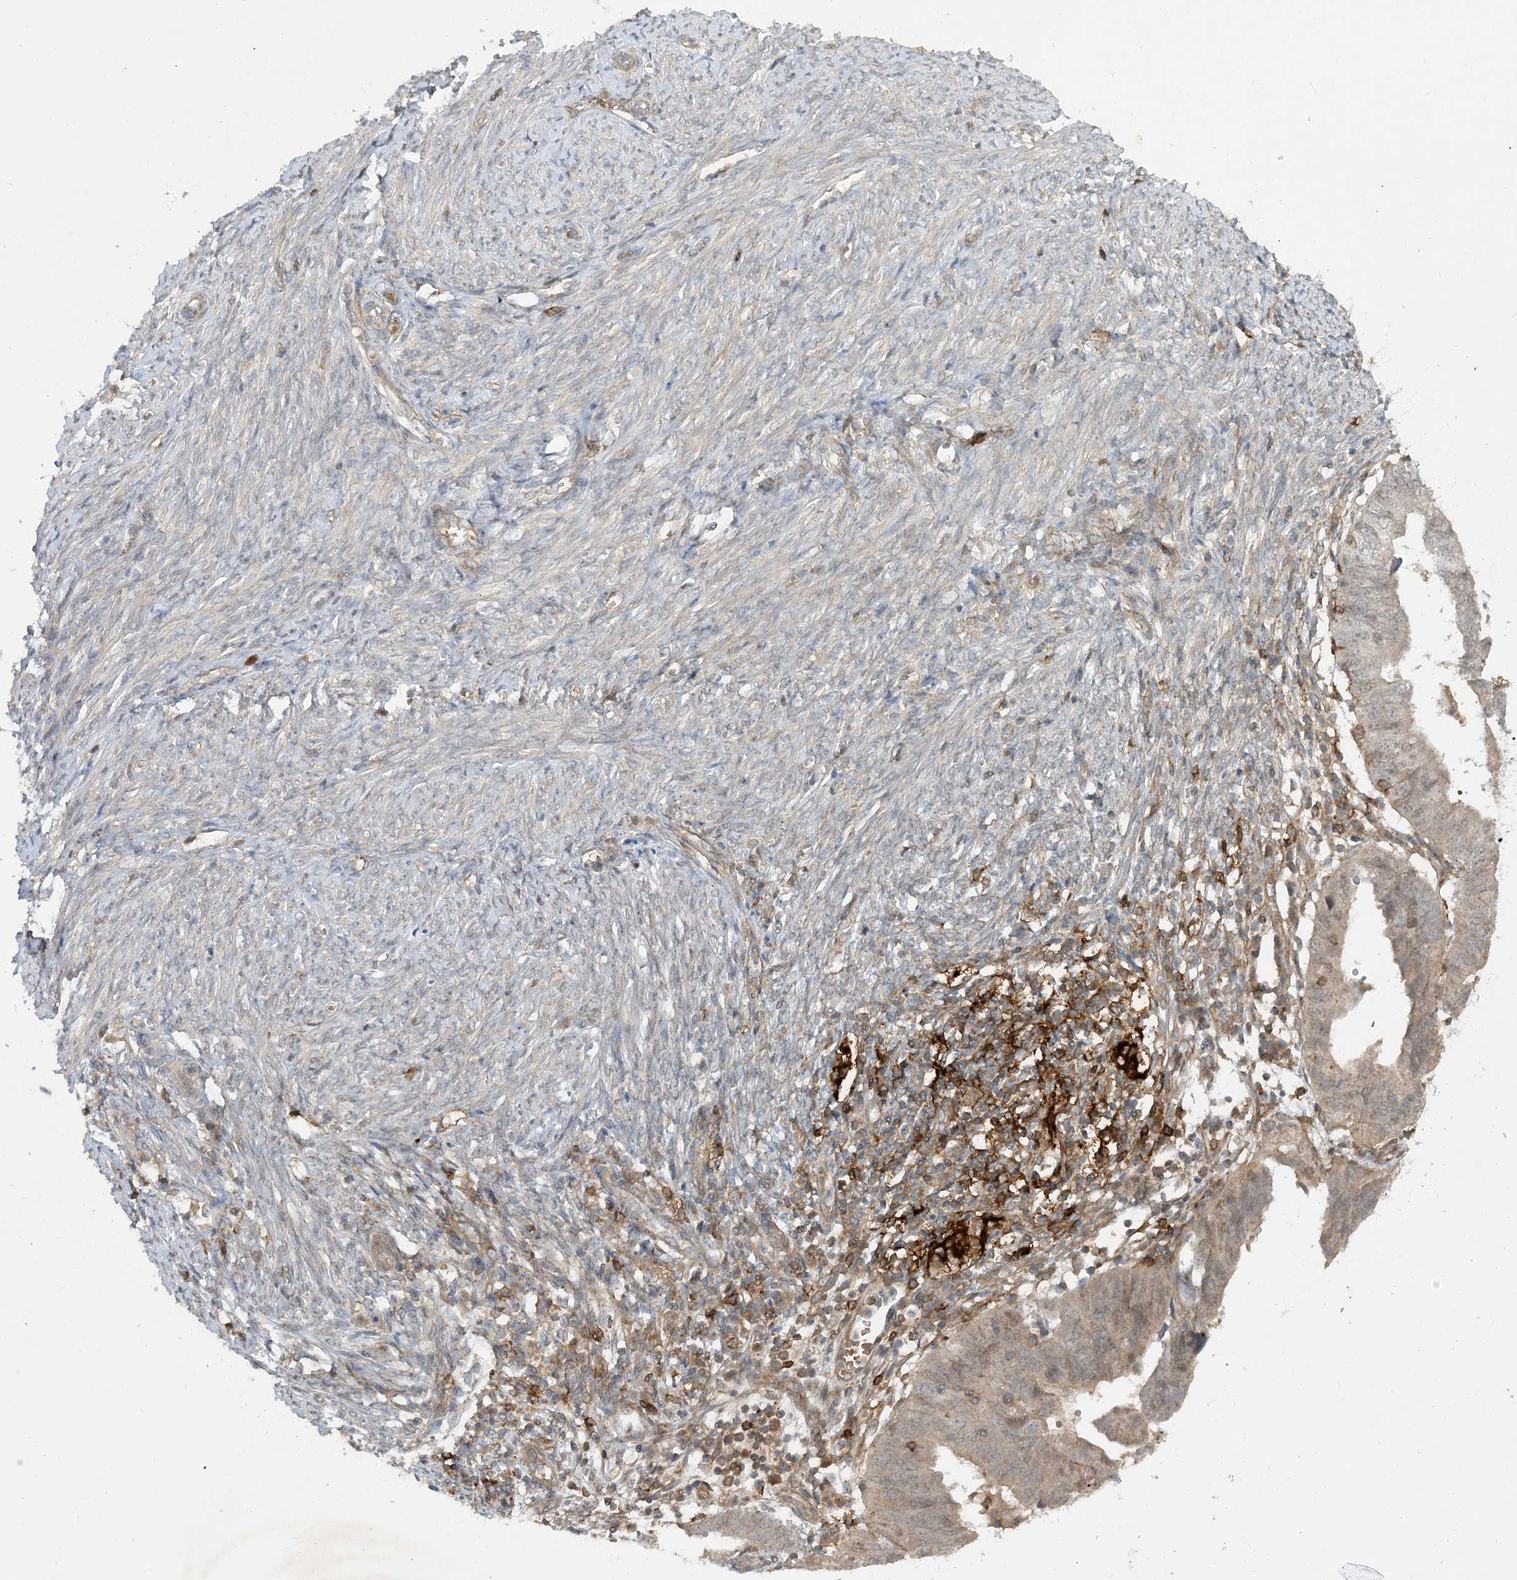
{"staining": {"intensity": "negative", "quantity": "none", "location": "none"}, "tissue": "endometrial cancer", "cell_type": "Tumor cells", "image_type": "cancer", "snomed": [{"axis": "morphology", "description": "Adenocarcinoma, NOS"}, {"axis": "topography", "description": "Uterus"}], "caption": "A high-resolution histopathology image shows immunohistochemistry (IHC) staining of endometrial cancer (adenocarcinoma), which reveals no significant positivity in tumor cells.", "gene": "STAM2", "patient": {"sex": "female", "age": 77}}